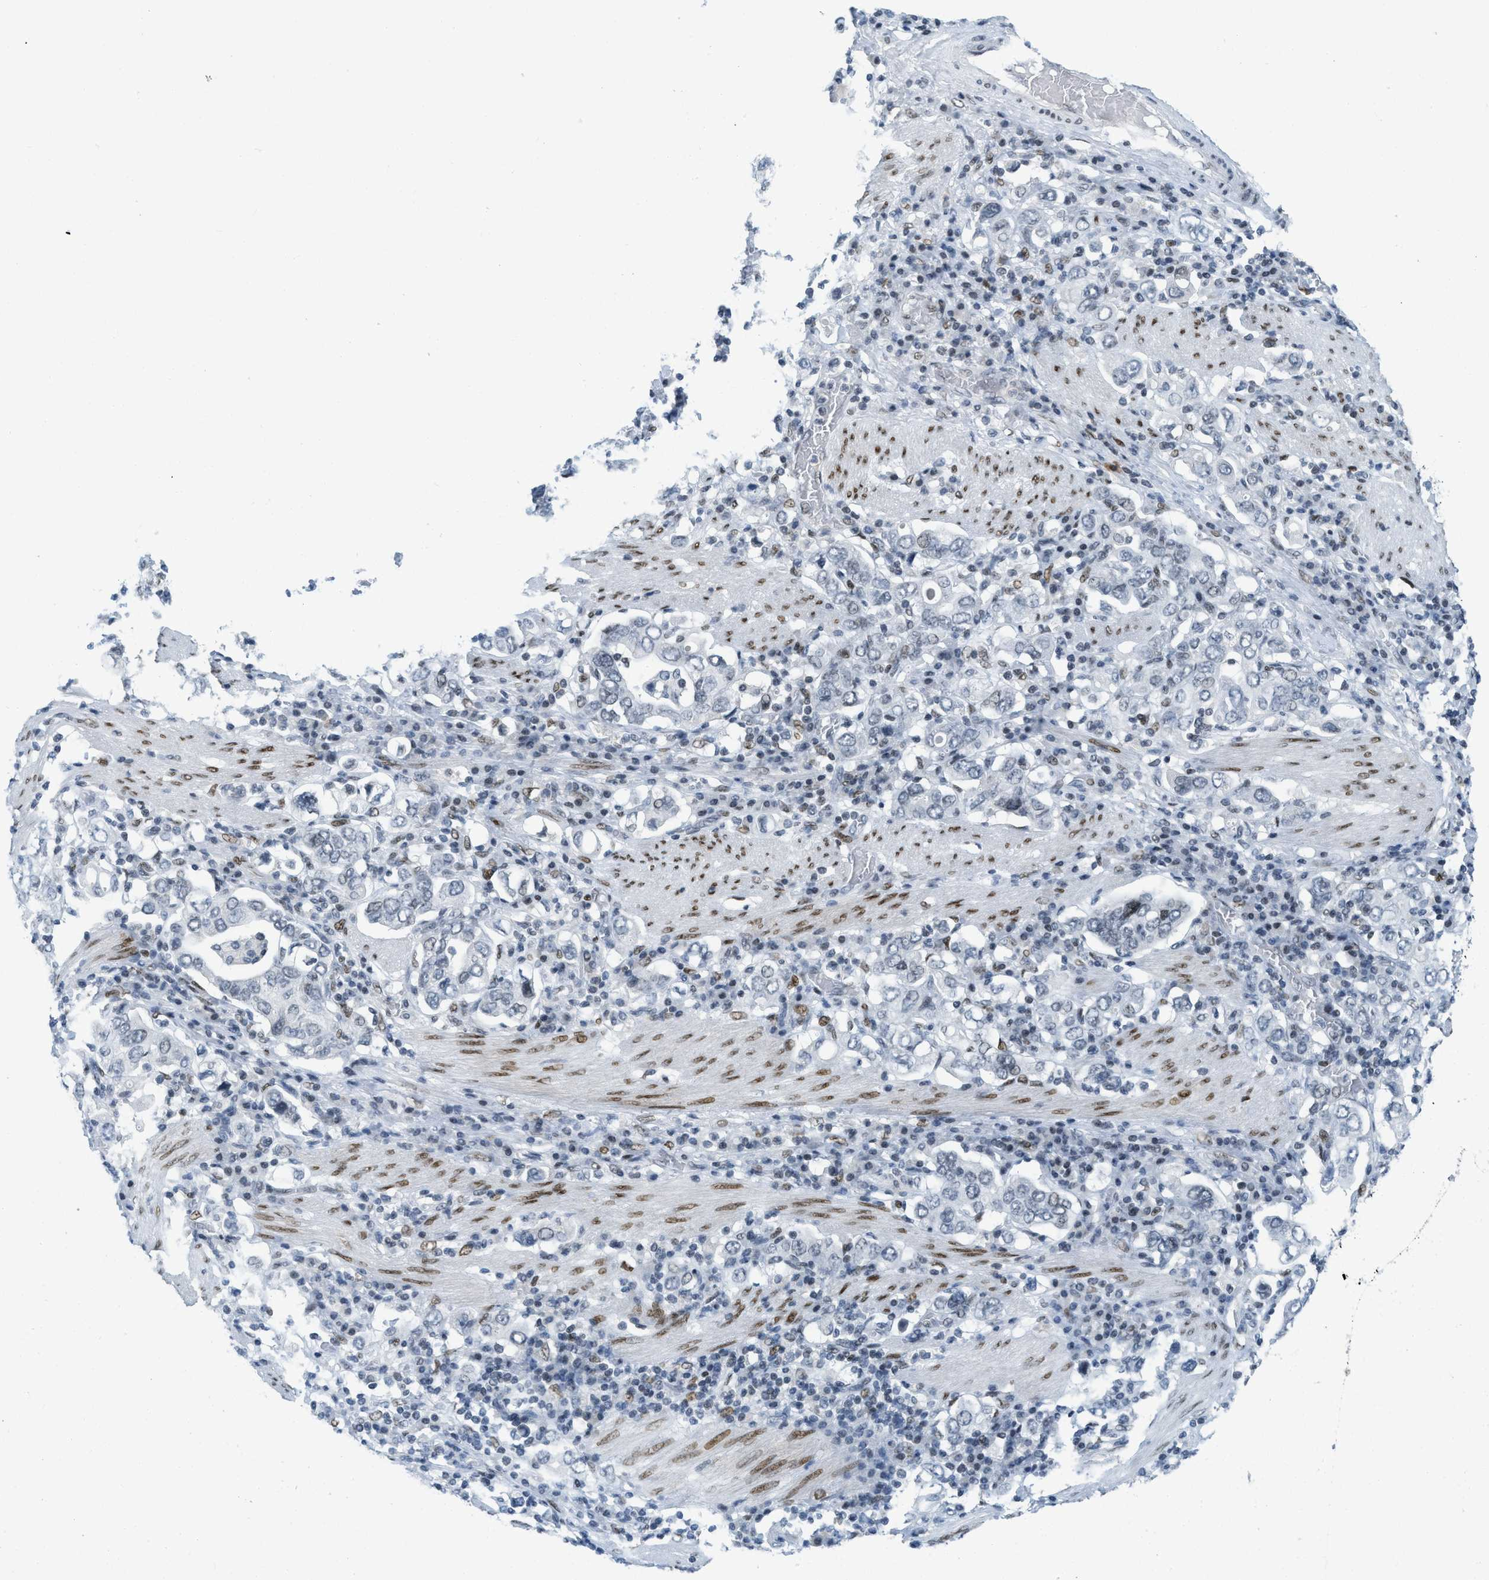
{"staining": {"intensity": "negative", "quantity": "none", "location": "none"}, "tissue": "stomach cancer", "cell_type": "Tumor cells", "image_type": "cancer", "snomed": [{"axis": "morphology", "description": "Adenocarcinoma, NOS"}, {"axis": "topography", "description": "Stomach, upper"}], "caption": "This is a histopathology image of immunohistochemistry (IHC) staining of stomach adenocarcinoma, which shows no staining in tumor cells.", "gene": "PBX1", "patient": {"sex": "male", "age": 62}}